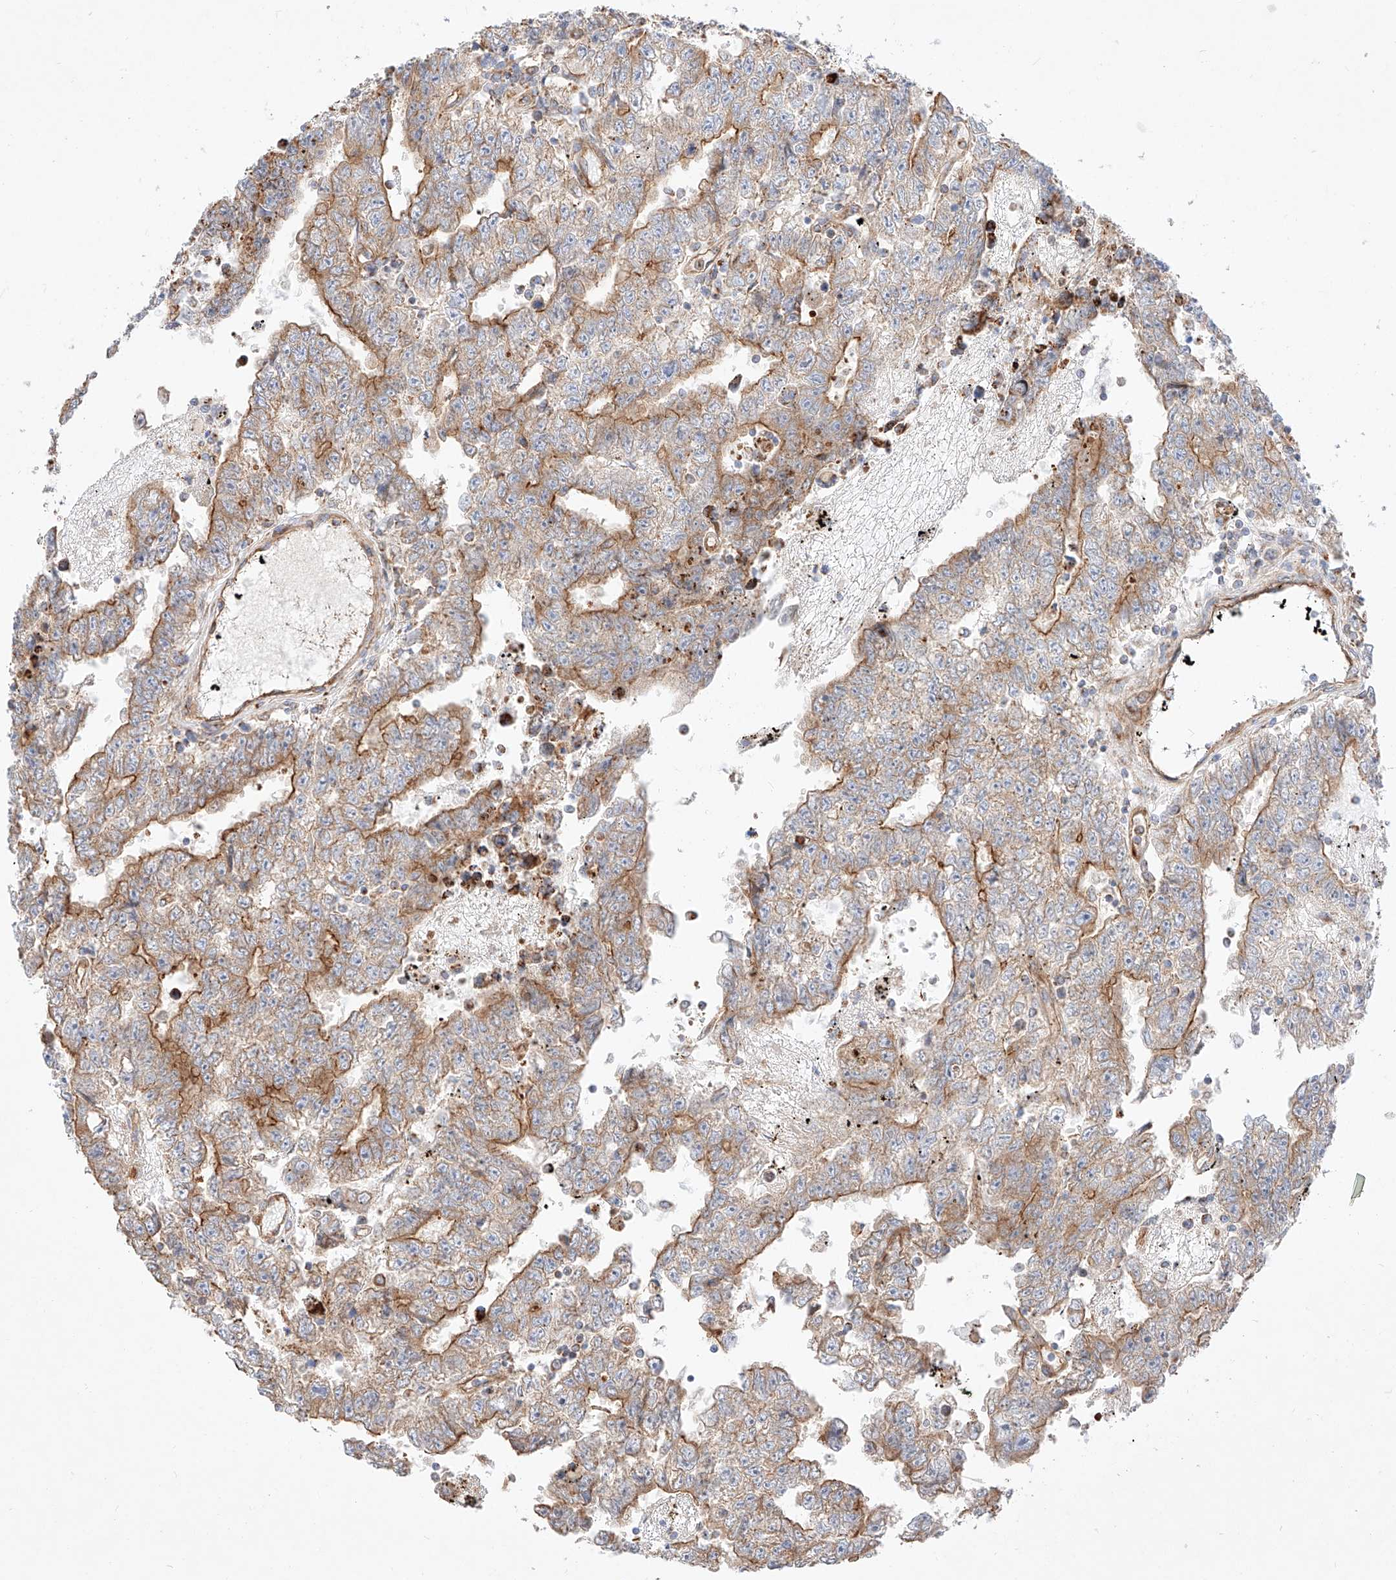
{"staining": {"intensity": "moderate", "quantity": "25%-75%", "location": "cytoplasmic/membranous"}, "tissue": "testis cancer", "cell_type": "Tumor cells", "image_type": "cancer", "snomed": [{"axis": "morphology", "description": "Carcinoma, Embryonal, NOS"}, {"axis": "topography", "description": "Testis"}], "caption": "Protein analysis of embryonal carcinoma (testis) tissue demonstrates moderate cytoplasmic/membranous expression in approximately 25%-75% of tumor cells. (DAB = brown stain, brightfield microscopy at high magnification).", "gene": "CSGALNACT2", "patient": {"sex": "male", "age": 25}}